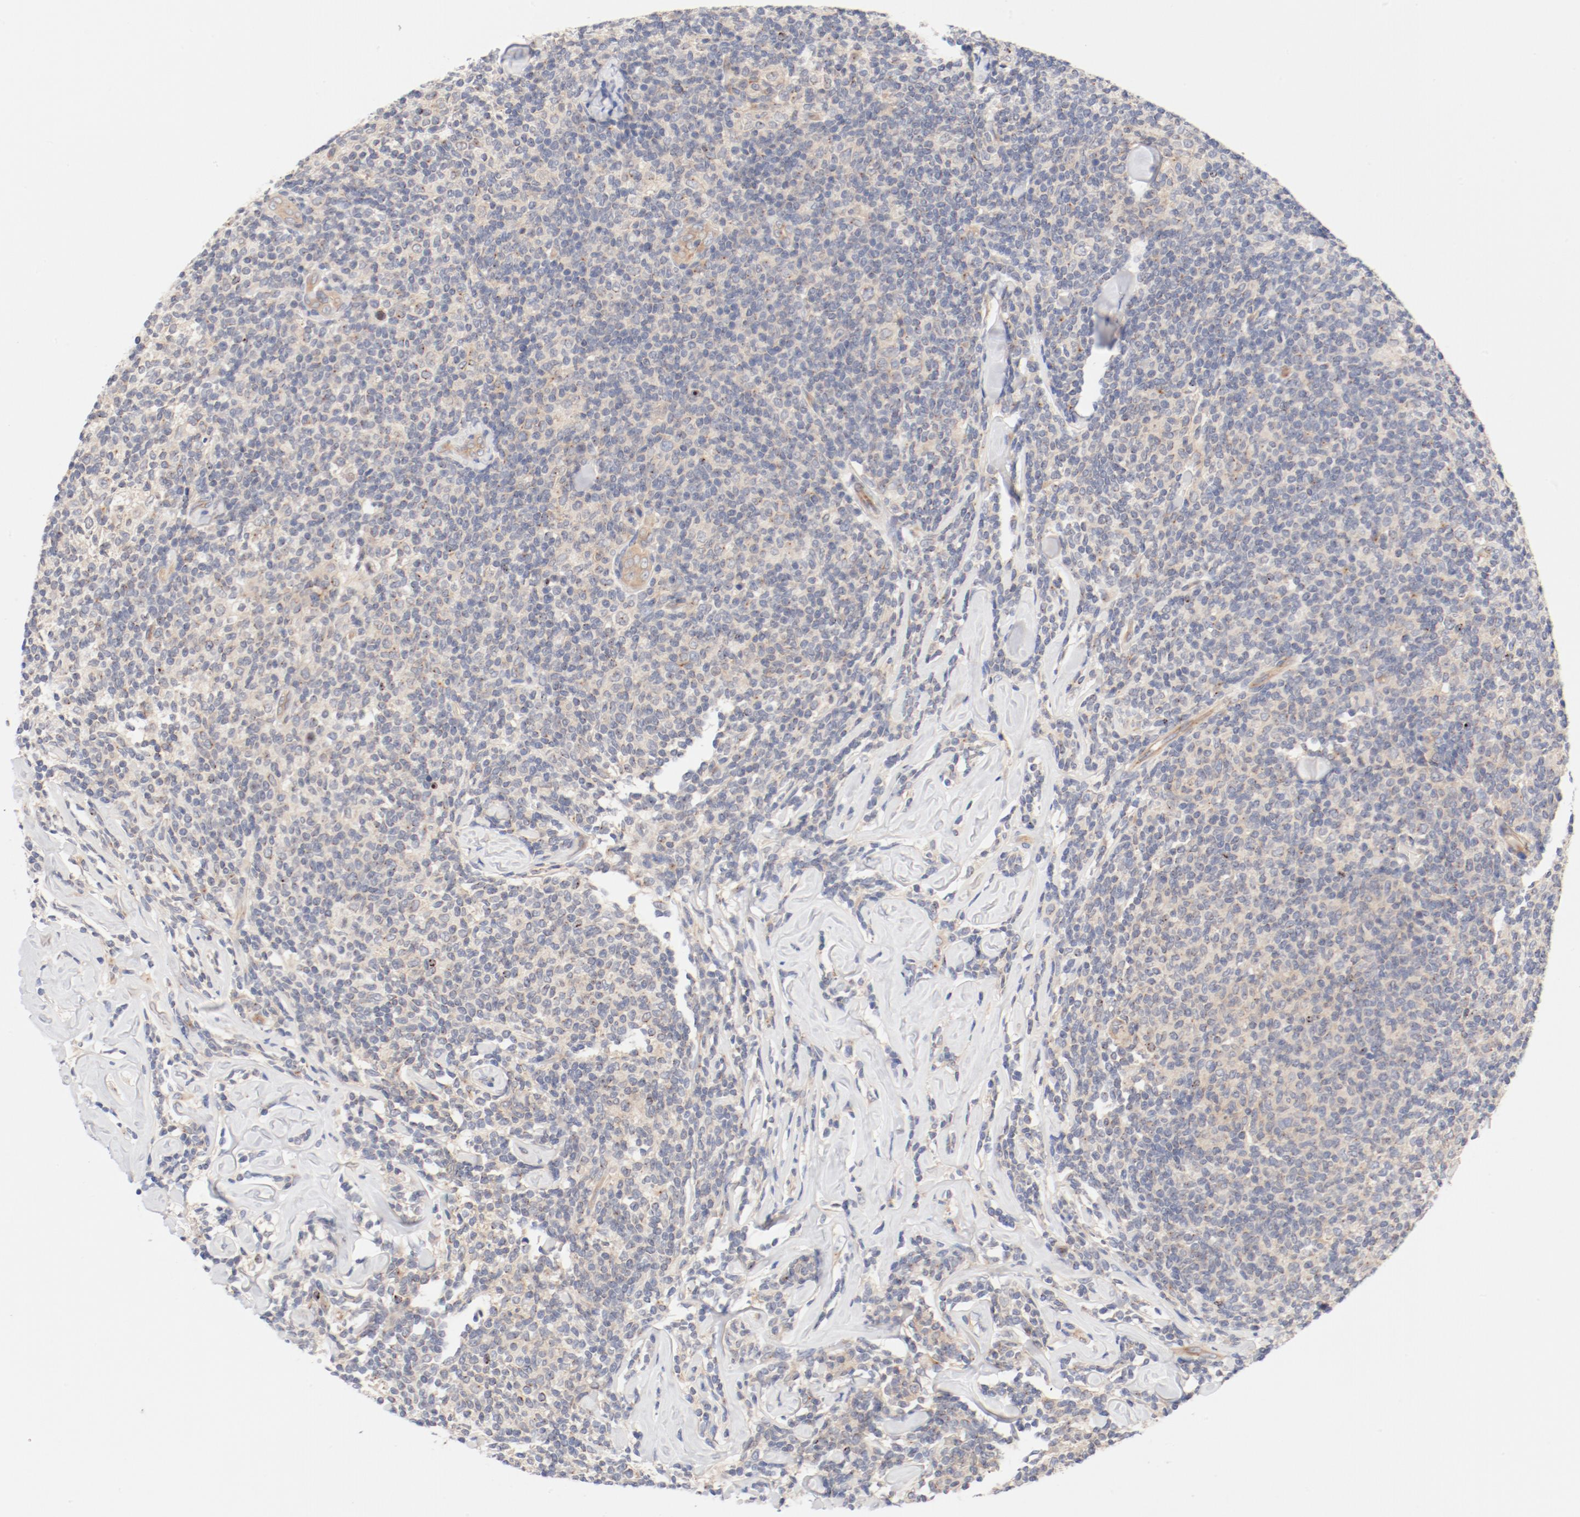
{"staining": {"intensity": "negative", "quantity": "none", "location": "none"}, "tissue": "lymphoma", "cell_type": "Tumor cells", "image_type": "cancer", "snomed": [{"axis": "morphology", "description": "Malignant lymphoma, non-Hodgkin's type, Low grade"}, {"axis": "topography", "description": "Lymph node"}], "caption": "Immunohistochemistry micrograph of lymphoma stained for a protein (brown), which reveals no staining in tumor cells. The staining was performed using DAB to visualize the protein expression in brown, while the nuclei were stained in blue with hematoxylin (Magnification: 20x).", "gene": "DYNC1H1", "patient": {"sex": "female", "age": 56}}